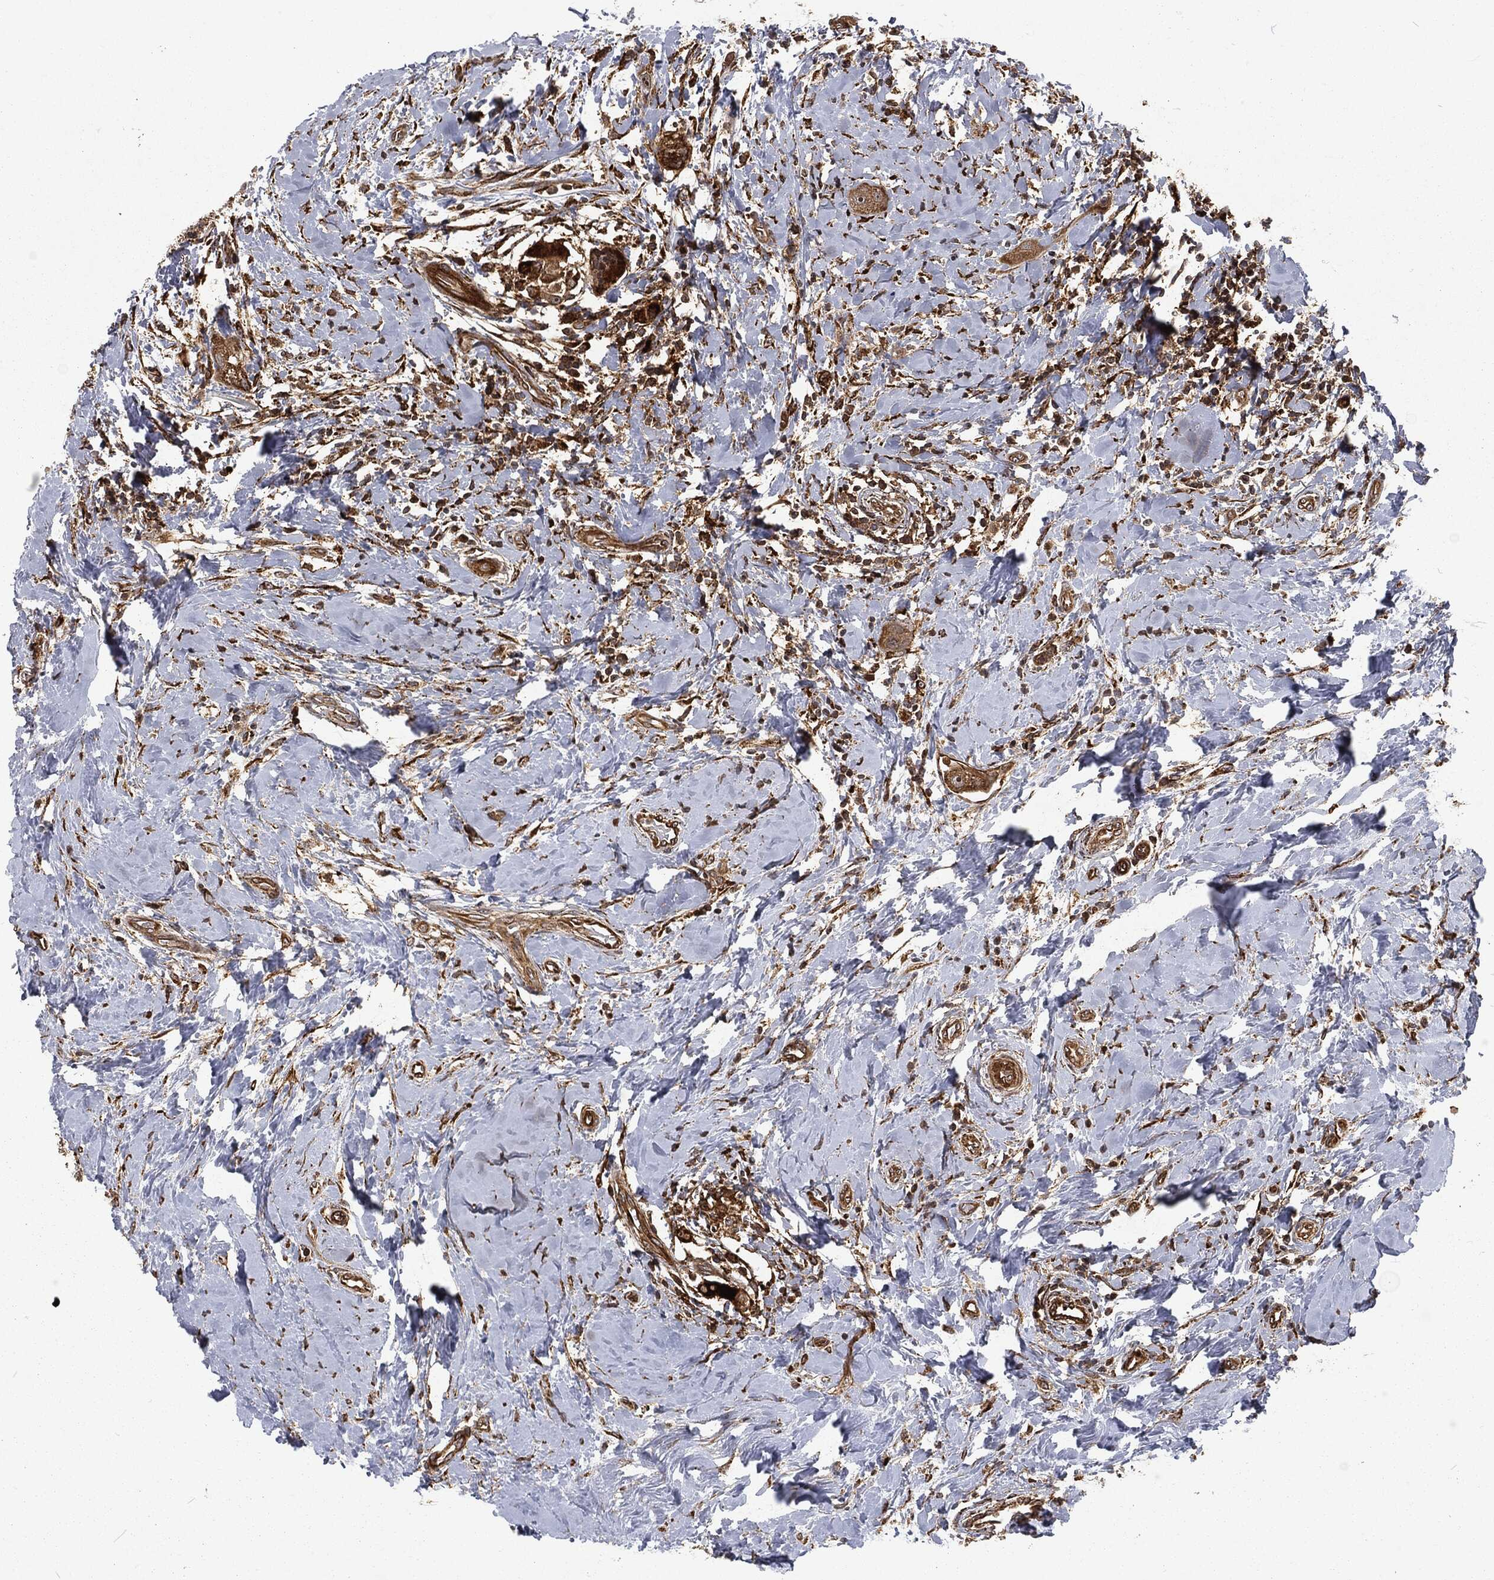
{"staining": {"intensity": "moderate", "quantity": ">75%", "location": "cytoplasmic/membranous"}, "tissue": "head and neck cancer", "cell_type": "Tumor cells", "image_type": "cancer", "snomed": [{"axis": "morphology", "description": "Normal tissue, NOS"}, {"axis": "morphology", "description": "Squamous cell carcinoma, NOS"}, {"axis": "topography", "description": "Skeletal muscle"}, {"axis": "topography", "description": "Head-Neck"}], "caption": "Immunohistochemical staining of human head and neck cancer exhibits medium levels of moderate cytoplasmic/membranous protein expression in about >75% of tumor cells.", "gene": "RFTN1", "patient": {"sex": "male", "age": 51}}